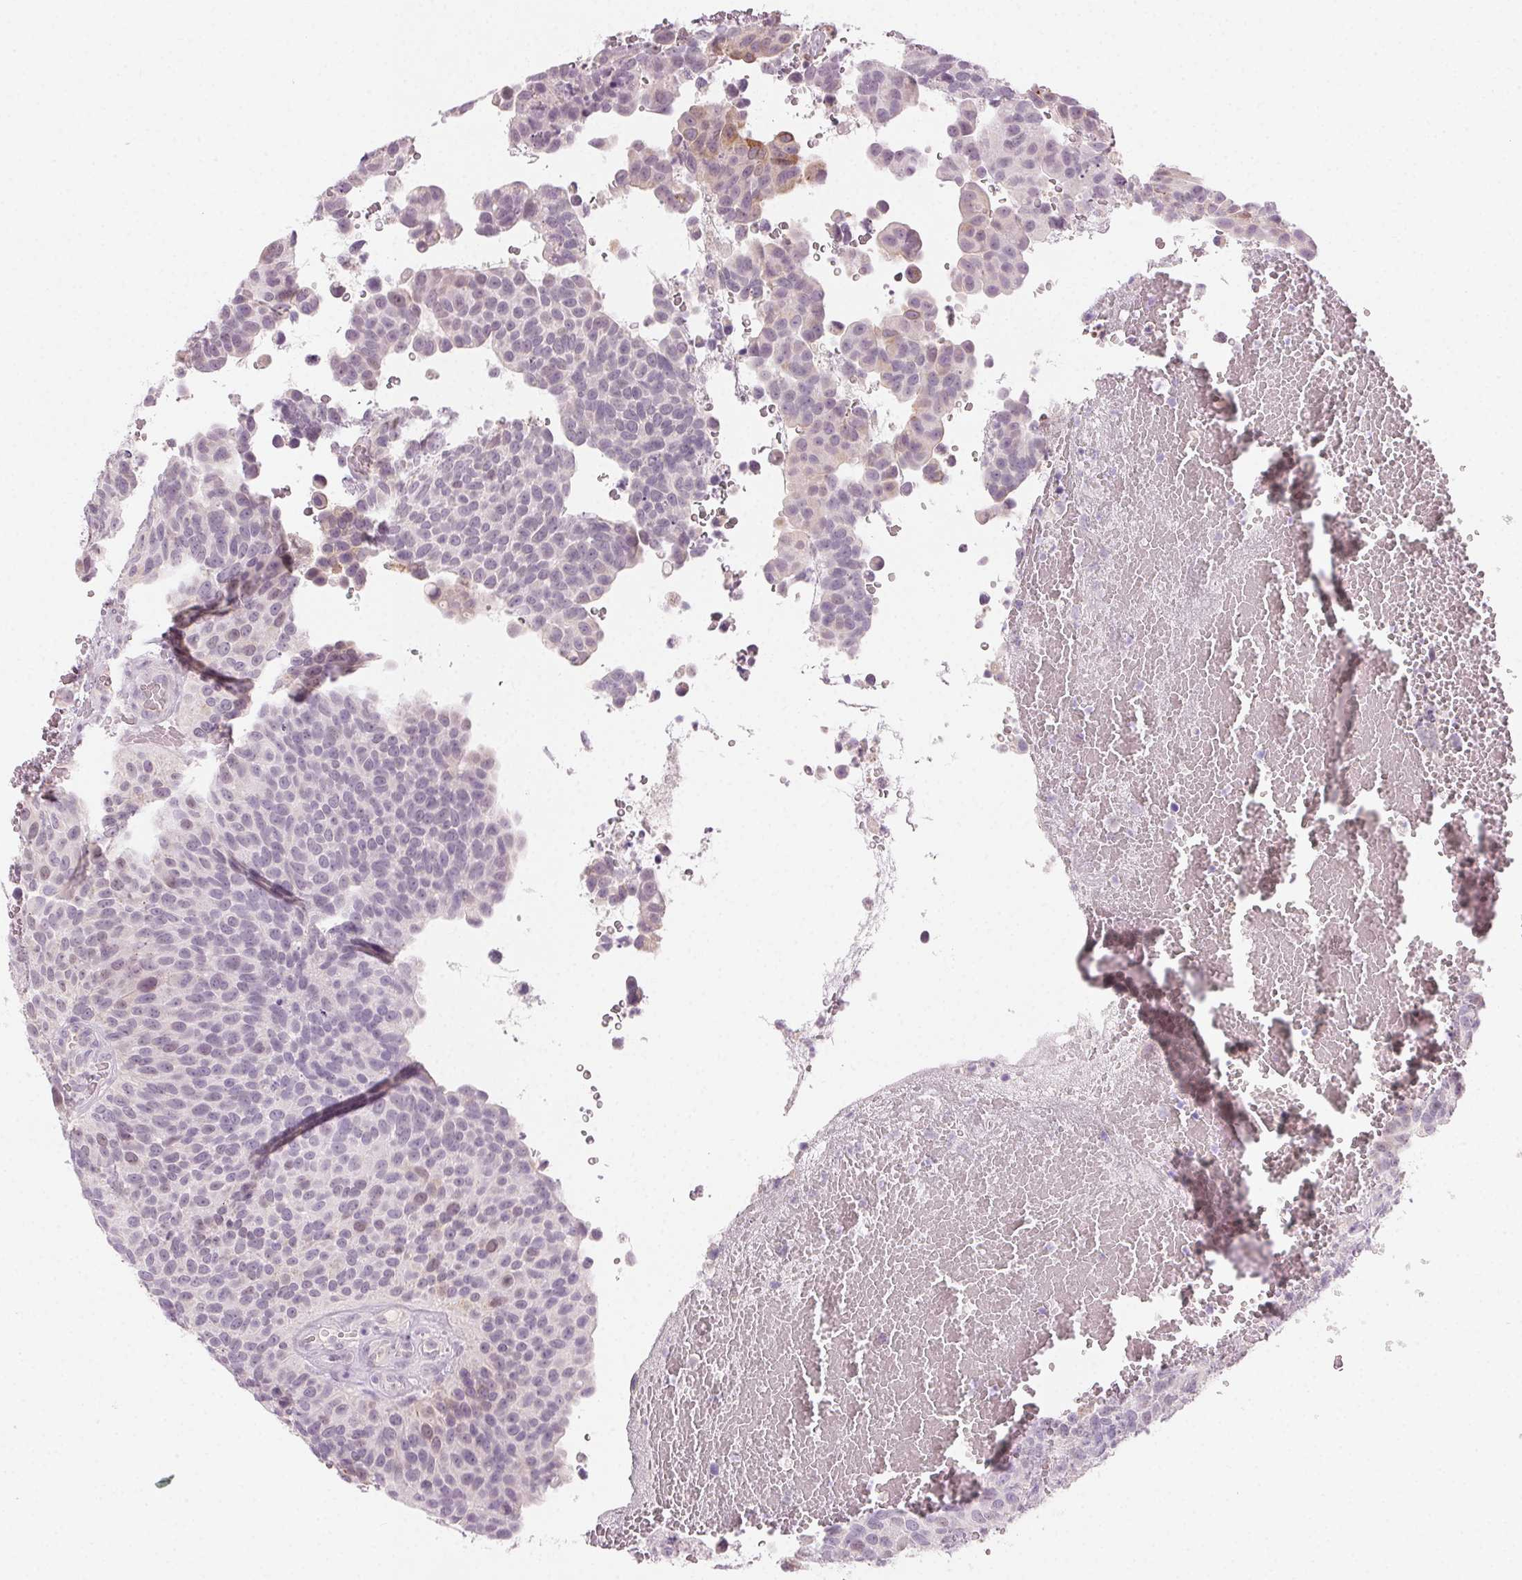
{"staining": {"intensity": "weak", "quantity": "<25%", "location": "cytoplasmic/membranous"}, "tissue": "urothelial cancer", "cell_type": "Tumor cells", "image_type": "cancer", "snomed": [{"axis": "morphology", "description": "Urothelial carcinoma, Low grade"}, {"axis": "topography", "description": "Urinary bladder"}], "caption": "Tumor cells are negative for protein expression in human urothelial cancer.", "gene": "HSF5", "patient": {"sex": "male", "age": 76}}